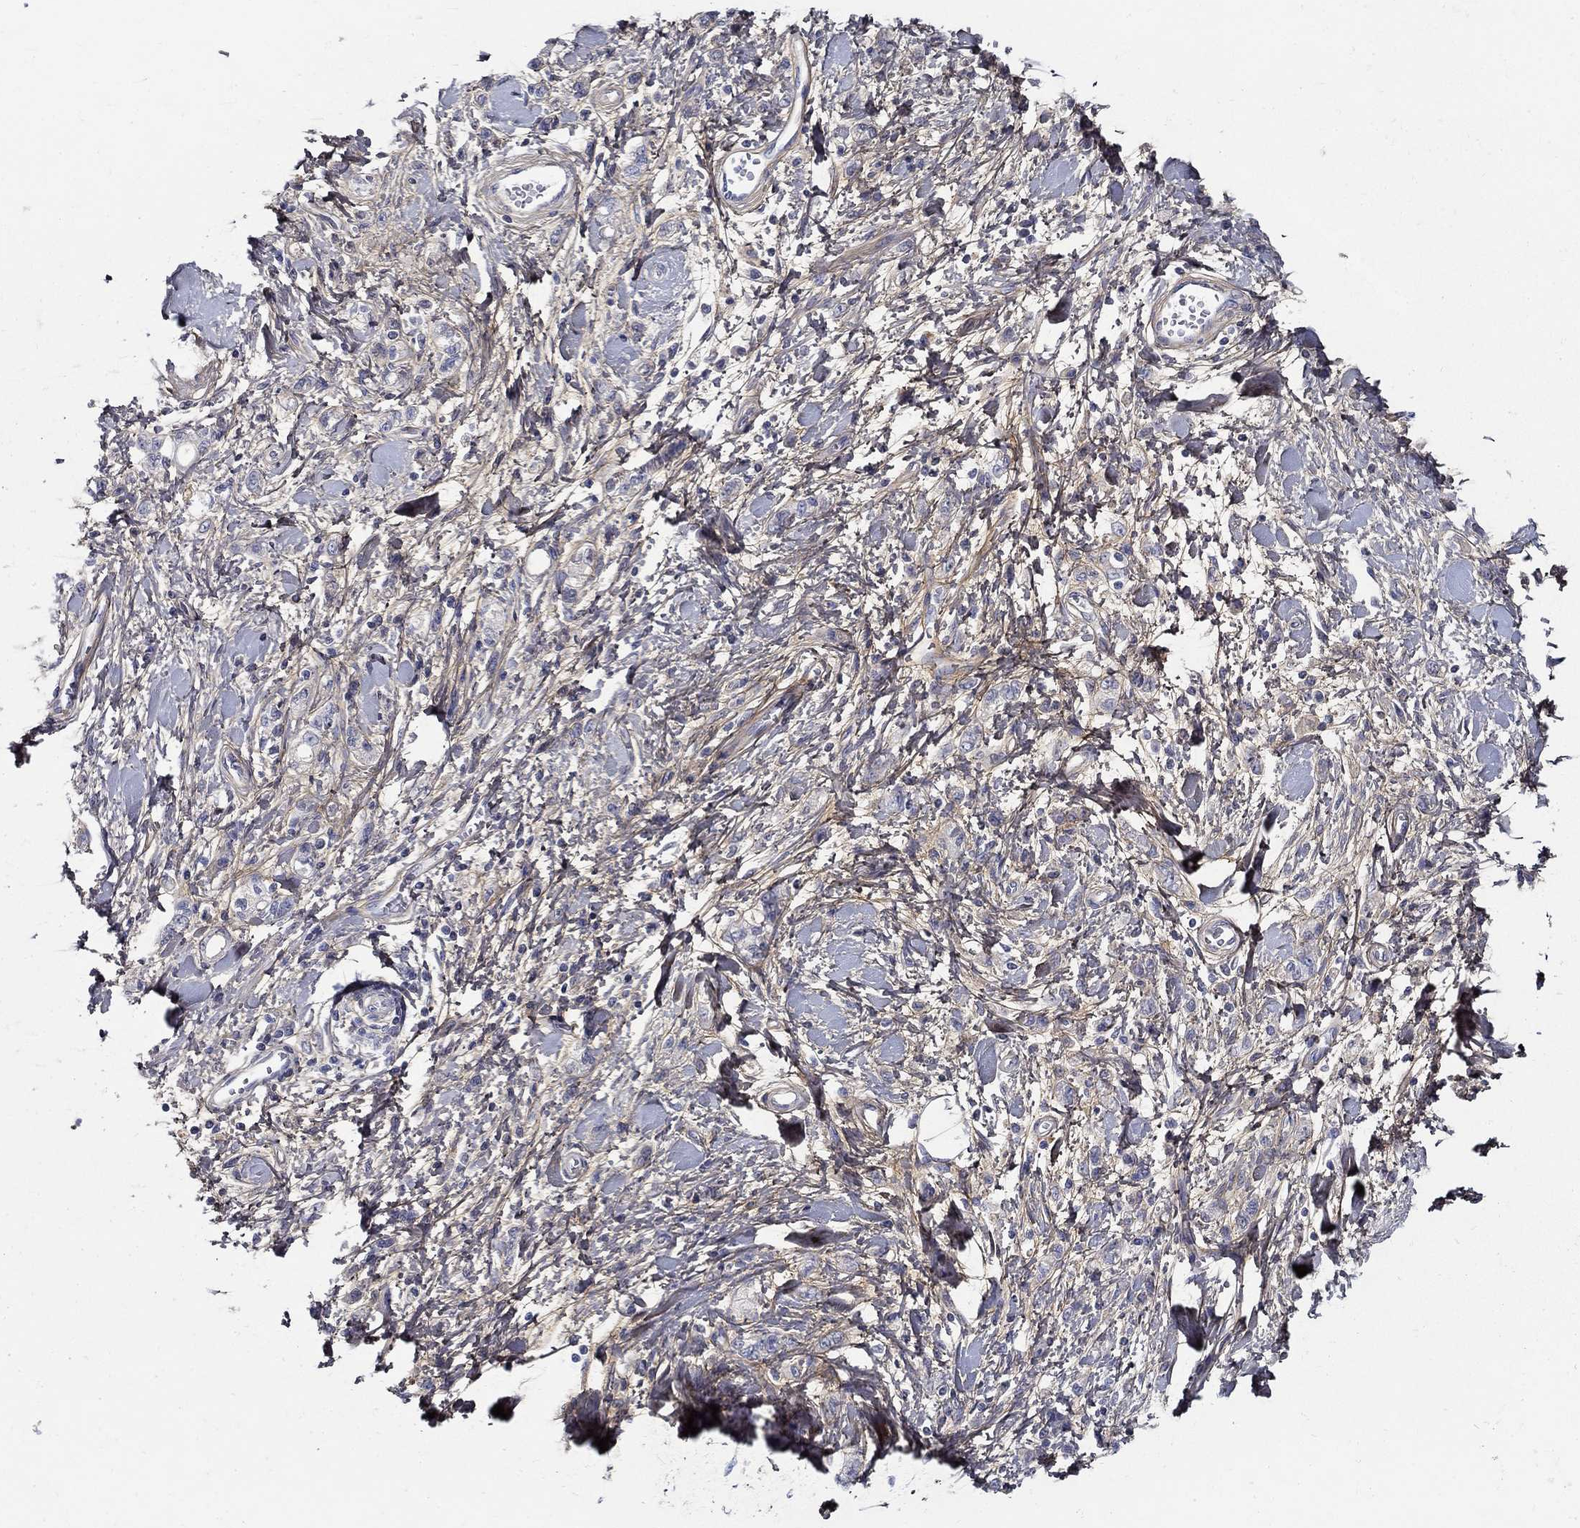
{"staining": {"intensity": "negative", "quantity": "none", "location": "none"}, "tissue": "stomach cancer", "cell_type": "Tumor cells", "image_type": "cancer", "snomed": [{"axis": "morphology", "description": "Adenocarcinoma, NOS"}, {"axis": "topography", "description": "Stomach"}], "caption": "The image reveals no significant staining in tumor cells of stomach cancer (adenocarcinoma).", "gene": "TGFBI", "patient": {"sex": "male", "age": 77}}